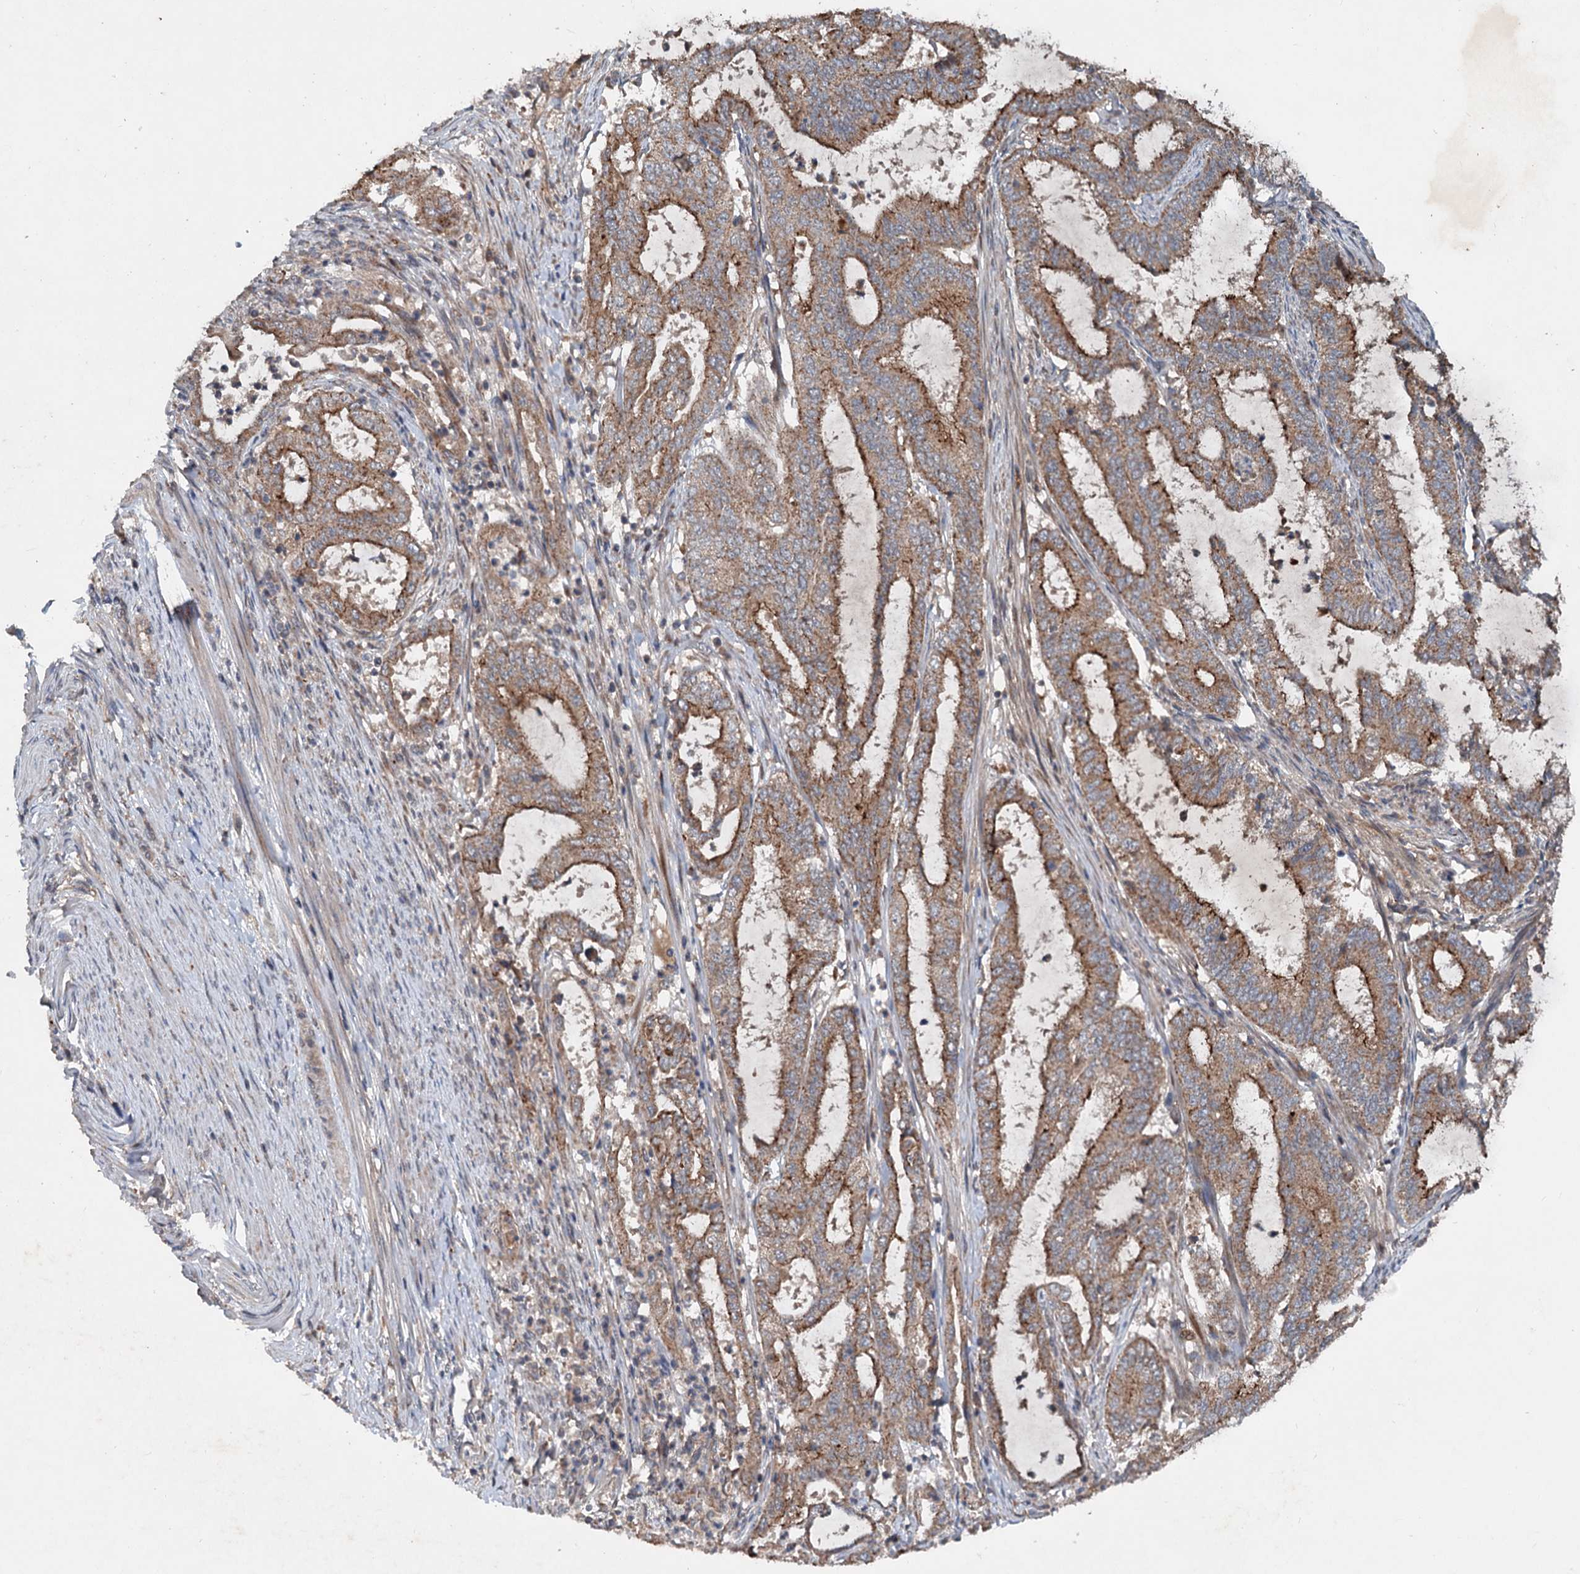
{"staining": {"intensity": "moderate", "quantity": ">75%", "location": "cytoplasmic/membranous"}, "tissue": "endometrial cancer", "cell_type": "Tumor cells", "image_type": "cancer", "snomed": [{"axis": "morphology", "description": "Adenocarcinoma, NOS"}, {"axis": "topography", "description": "Endometrium"}], "caption": "This image exhibits immunohistochemistry staining of endometrial cancer, with medium moderate cytoplasmic/membranous expression in approximately >75% of tumor cells.", "gene": "N4BP2L2", "patient": {"sex": "female", "age": 51}}